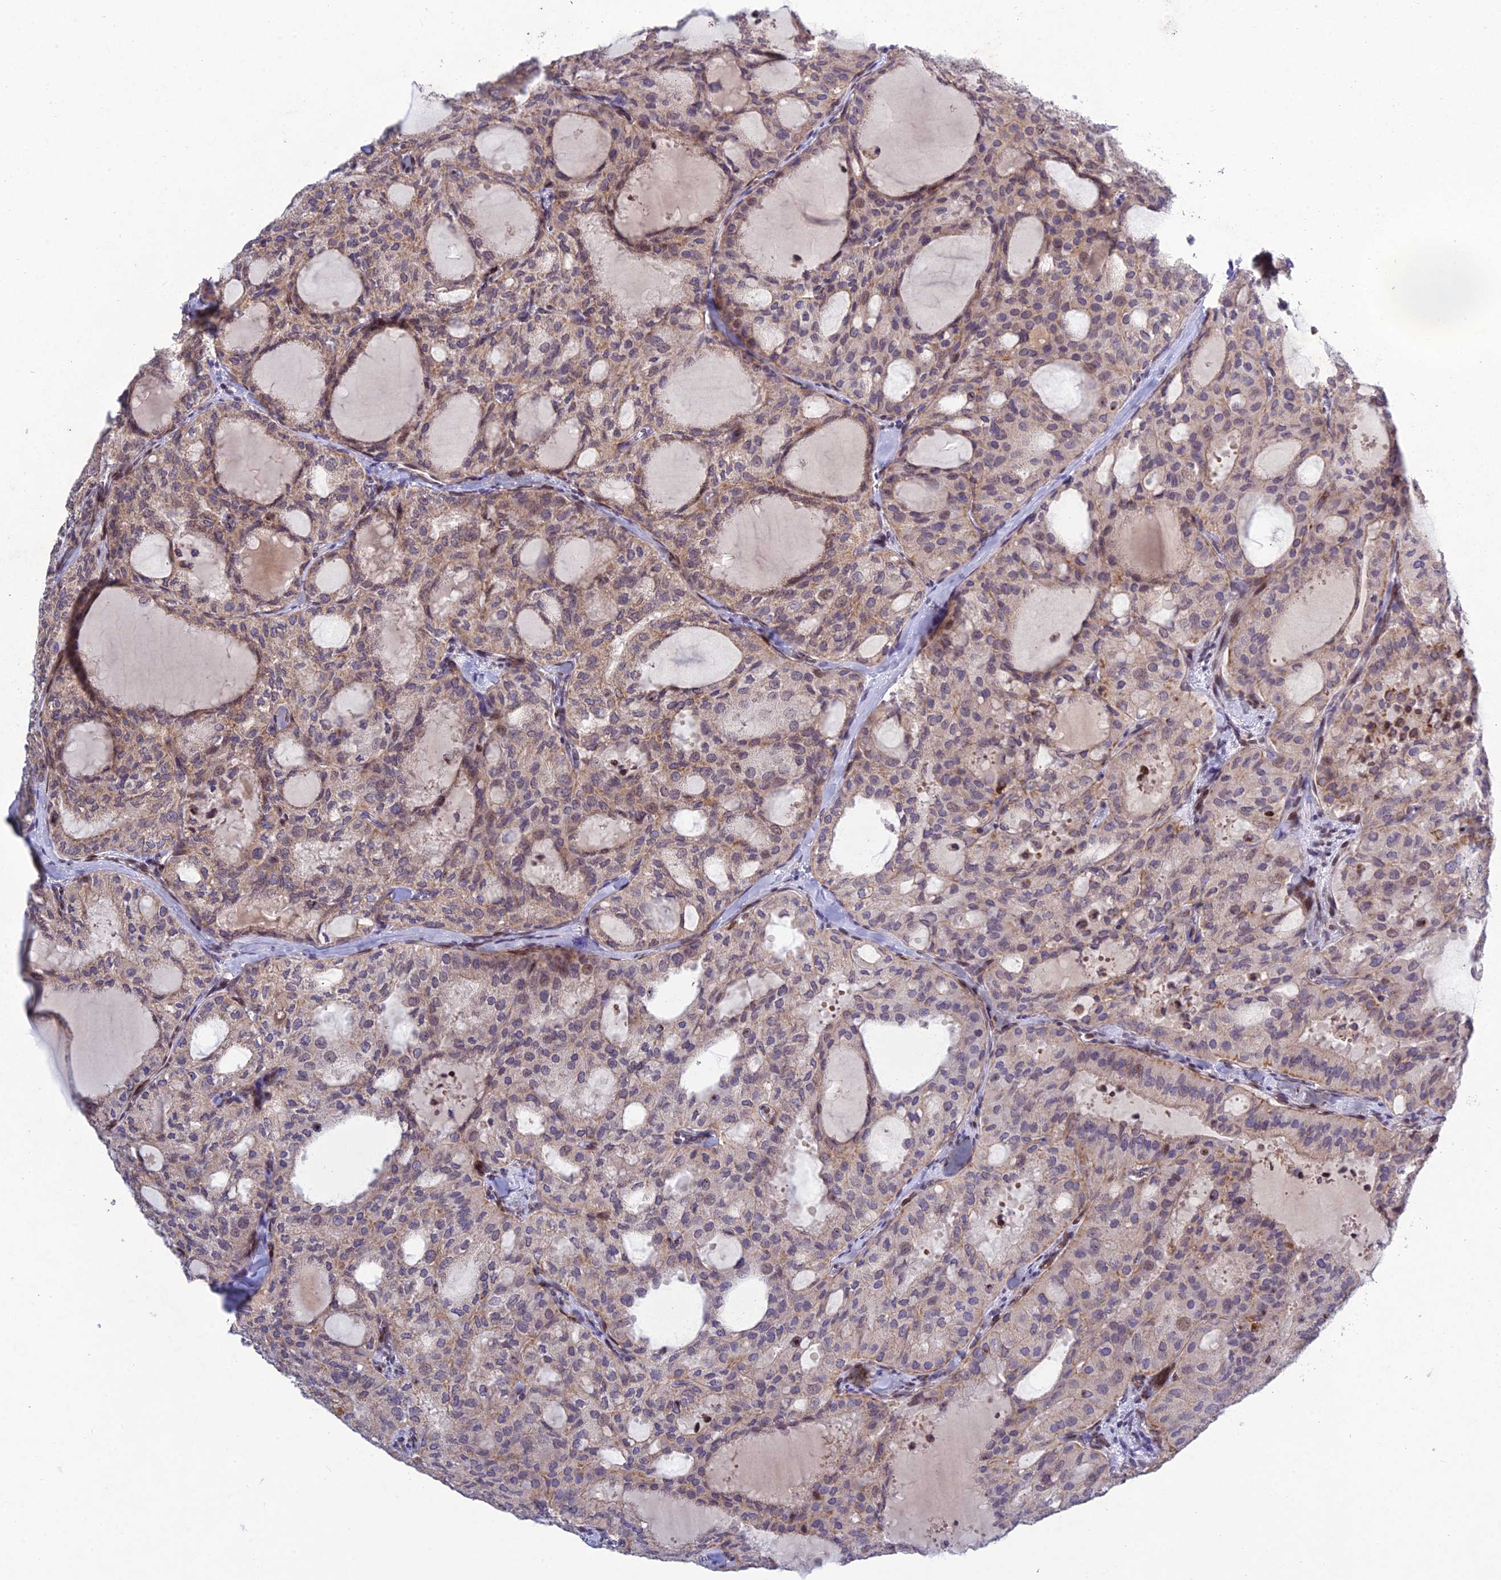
{"staining": {"intensity": "moderate", "quantity": "<25%", "location": "nuclear"}, "tissue": "thyroid cancer", "cell_type": "Tumor cells", "image_type": "cancer", "snomed": [{"axis": "morphology", "description": "Follicular adenoma carcinoma, NOS"}, {"axis": "topography", "description": "Thyroid gland"}], "caption": "A brown stain highlights moderate nuclear expression of a protein in human thyroid follicular adenoma carcinoma tumor cells.", "gene": "MGAT2", "patient": {"sex": "male", "age": 75}}